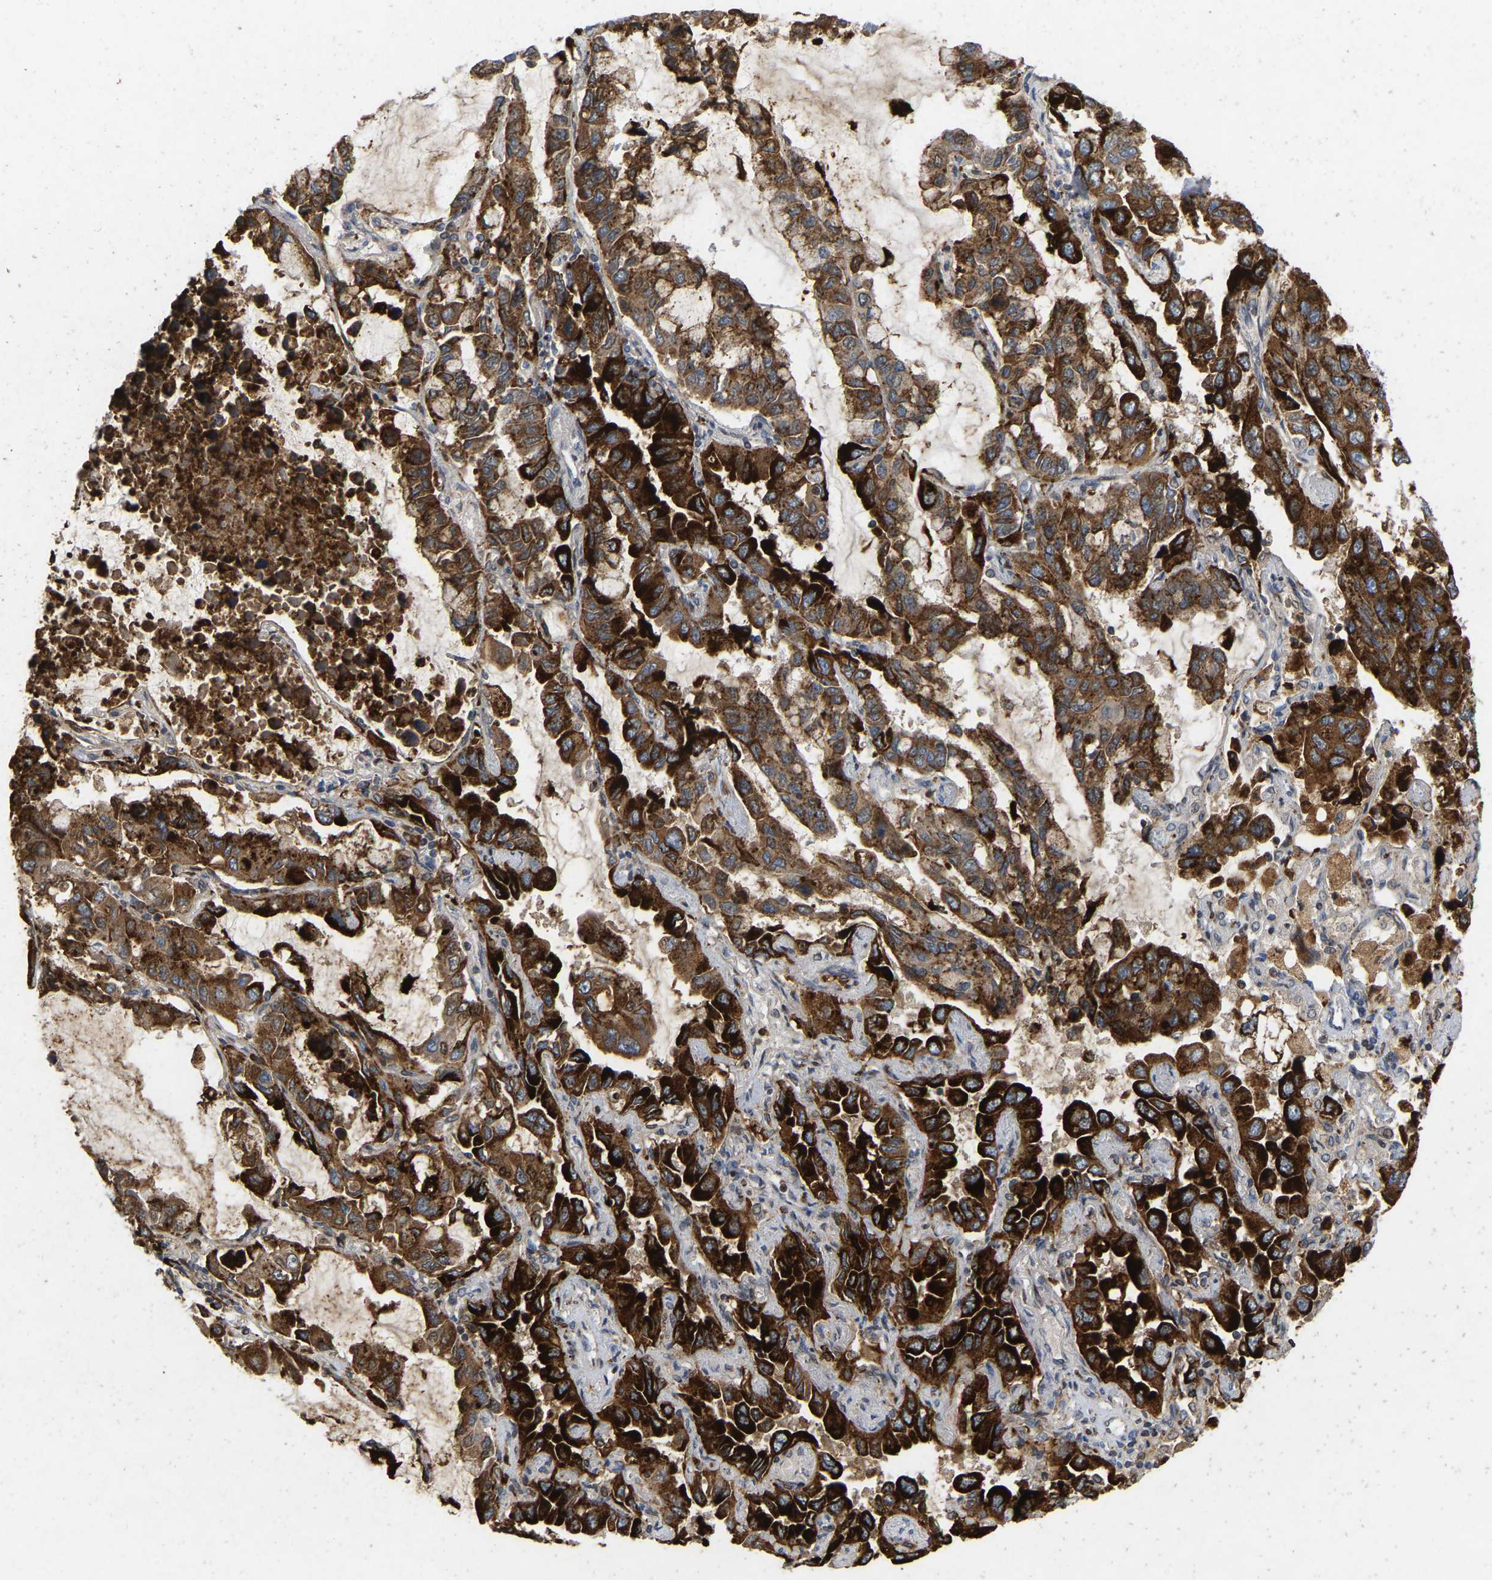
{"staining": {"intensity": "strong", "quantity": ">75%", "location": "cytoplasmic/membranous"}, "tissue": "lung cancer", "cell_type": "Tumor cells", "image_type": "cancer", "snomed": [{"axis": "morphology", "description": "Adenocarcinoma, NOS"}, {"axis": "topography", "description": "Lung"}], "caption": "Immunohistochemistry (IHC) image of lung adenocarcinoma stained for a protein (brown), which exhibits high levels of strong cytoplasmic/membranous staining in about >75% of tumor cells.", "gene": "RHEB", "patient": {"sex": "male", "age": 64}}